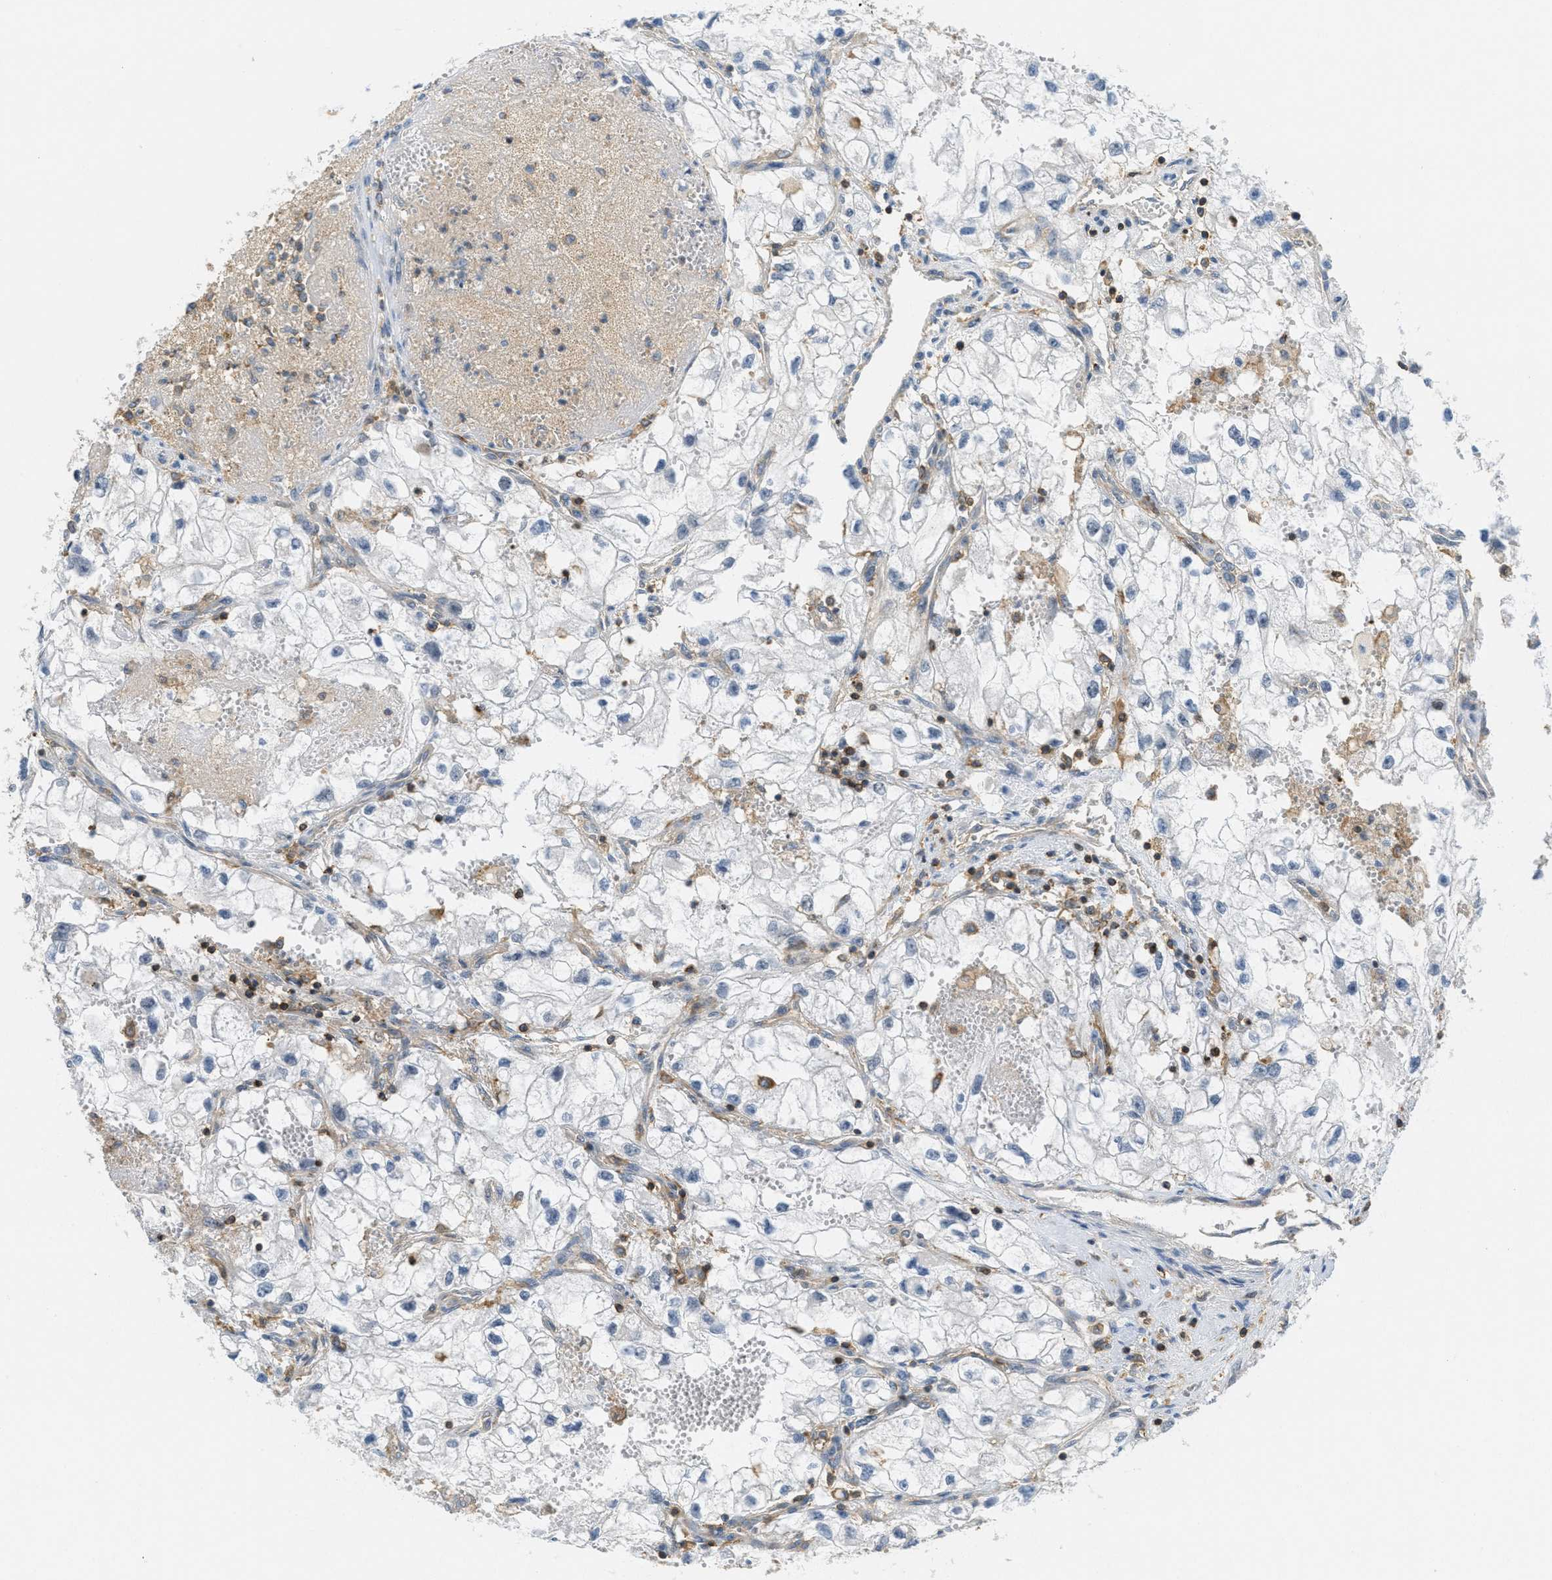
{"staining": {"intensity": "negative", "quantity": "none", "location": "none"}, "tissue": "renal cancer", "cell_type": "Tumor cells", "image_type": "cancer", "snomed": [{"axis": "morphology", "description": "Adenocarcinoma, NOS"}, {"axis": "topography", "description": "Kidney"}], "caption": "A histopathology image of human renal adenocarcinoma is negative for staining in tumor cells.", "gene": "GRIK2", "patient": {"sex": "female", "age": 70}}